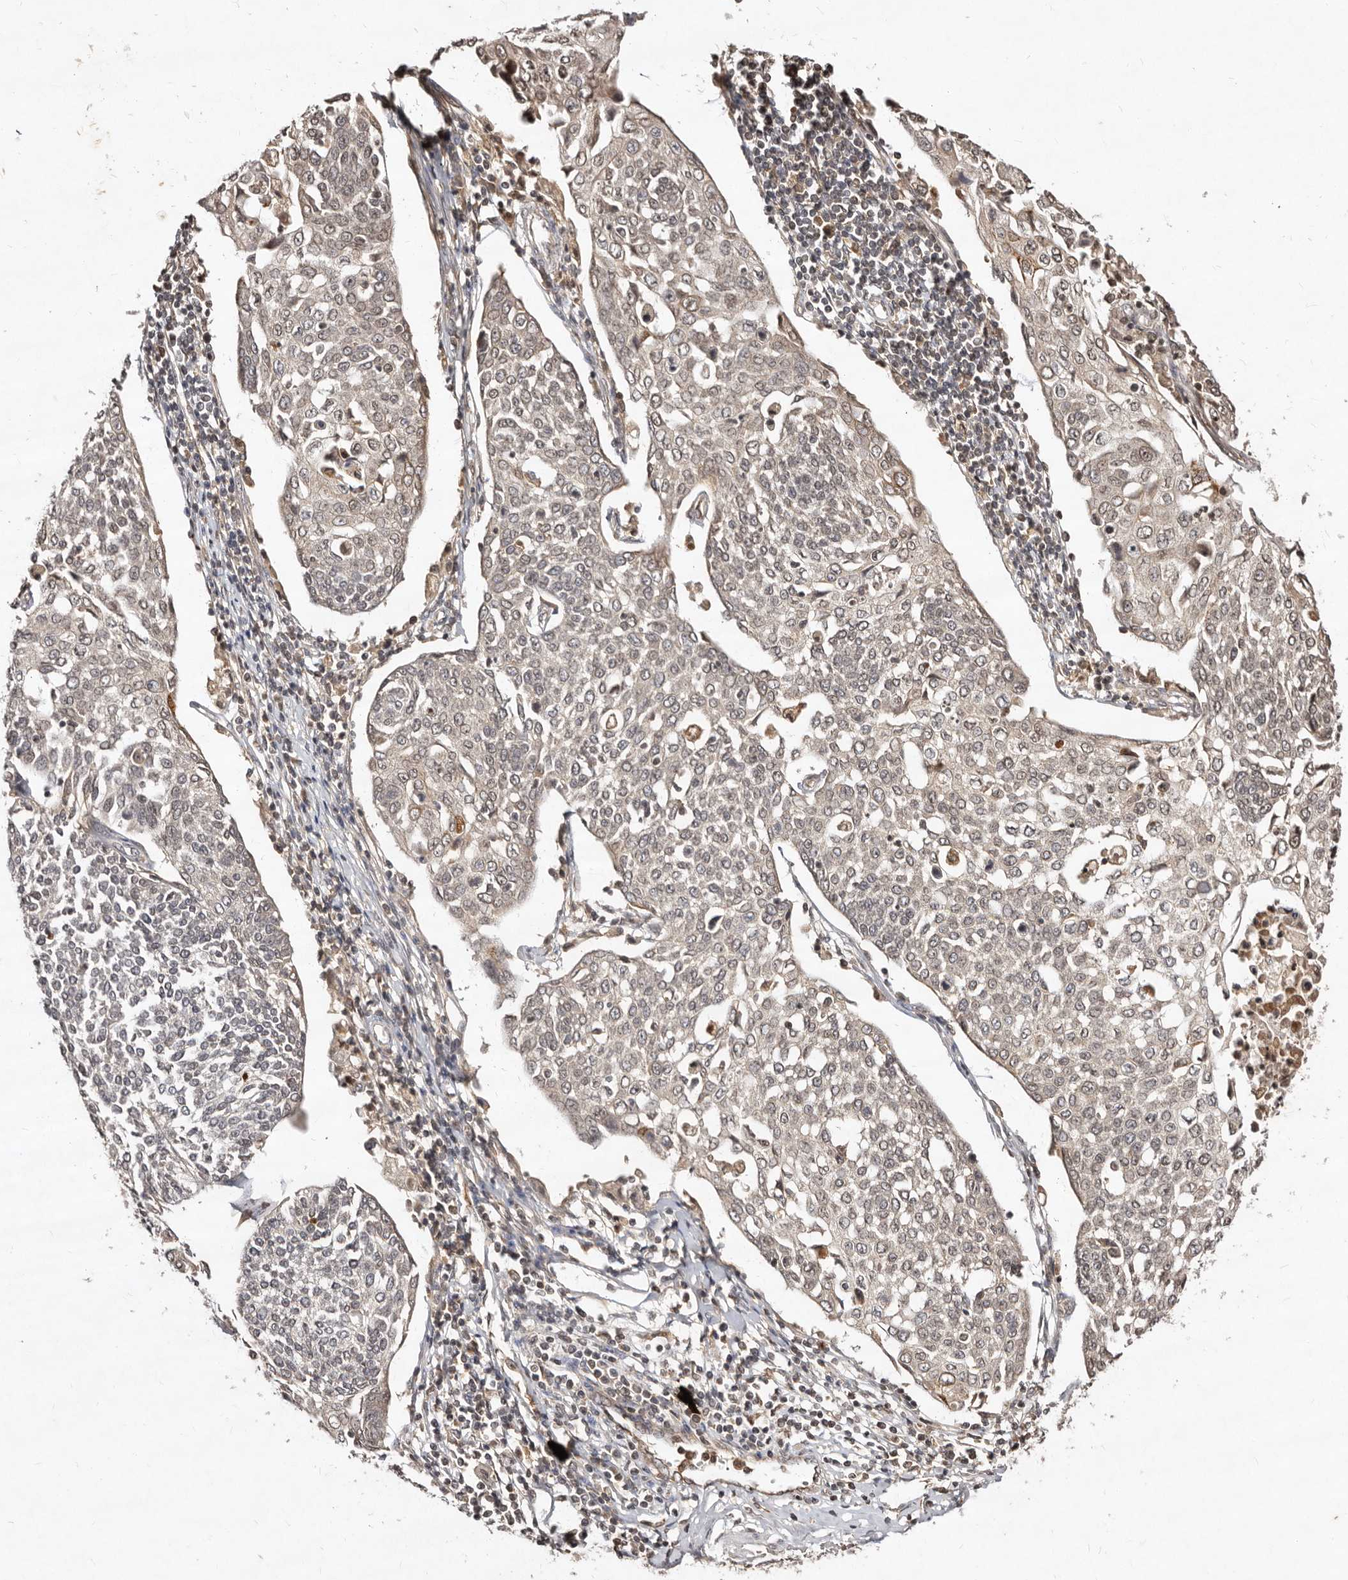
{"staining": {"intensity": "weak", "quantity": "25%-75%", "location": "cytoplasmic/membranous,nuclear"}, "tissue": "cervical cancer", "cell_type": "Tumor cells", "image_type": "cancer", "snomed": [{"axis": "morphology", "description": "Squamous cell carcinoma, NOS"}, {"axis": "topography", "description": "Cervix"}], "caption": "IHC histopathology image of human cervical cancer stained for a protein (brown), which shows low levels of weak cytoplasmic/membranous and nuclear staining in about 25%-75% of tumor cells.", "gene": "LCORL", "patient": {"sex": "female", "age": 34}}